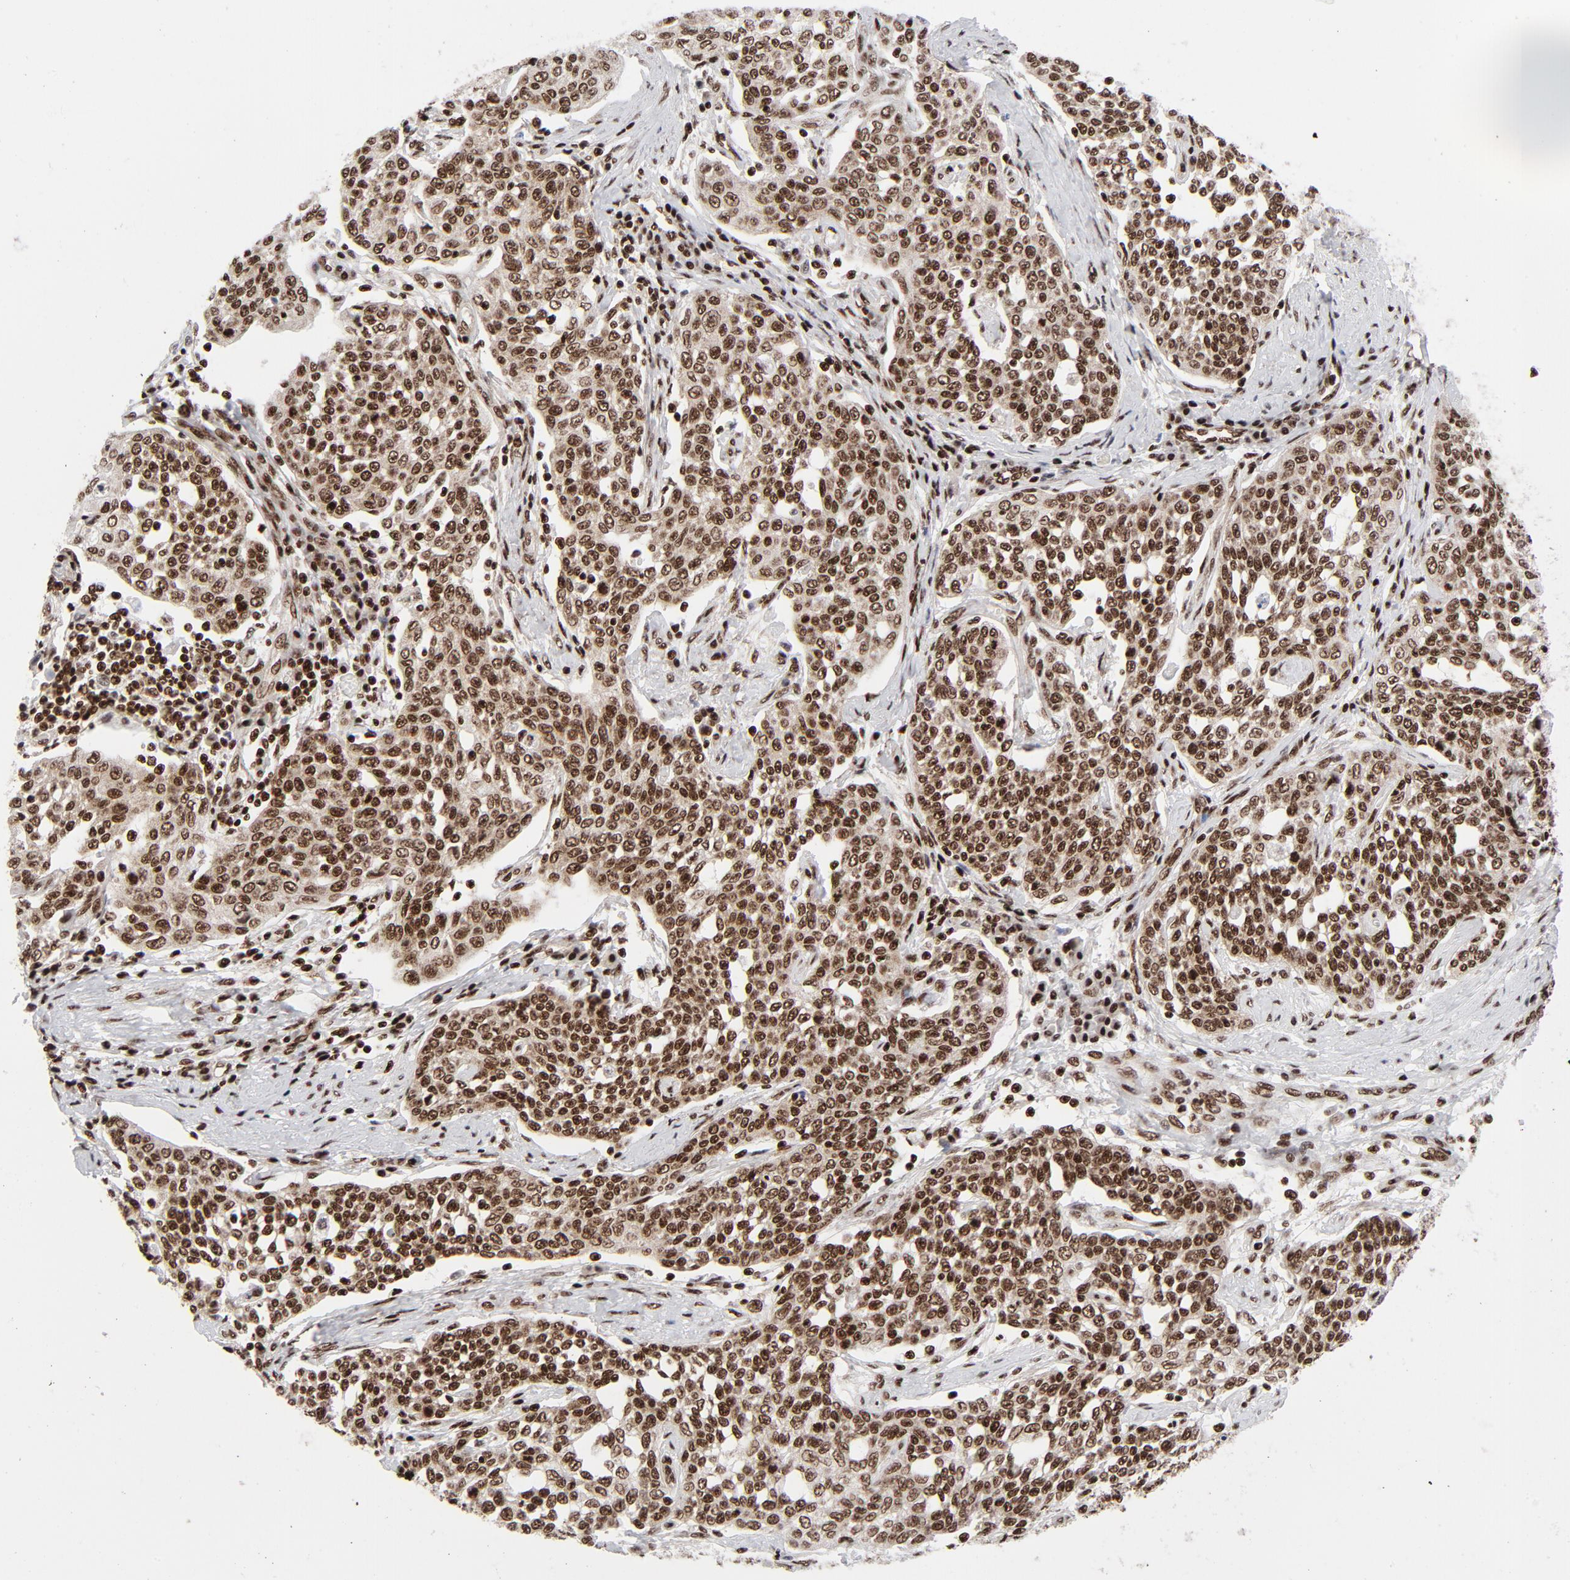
{"staining": {"intensity": "strong", "quantity": ">75%", "location": "nuclear"}, "tissue": "cervical cancer", "cell_type": "Tumor cells", "image_type": "cancer", "snomed": [{"axis": "morphology", "description": "Squamous cell carcinoma, NOS"}, {"axis": "topography", "description": "Cervix"}], "caption": "Immunohistochemistry (IHC) micrograph of human cervical squamous cell carcinoma stained for a protein (brown), which displays high levels of strong nuclear positivity in approximately >75% of tumor cells.", "gene": "NFYB", "patient": {"sex": "female", "age": 34}}